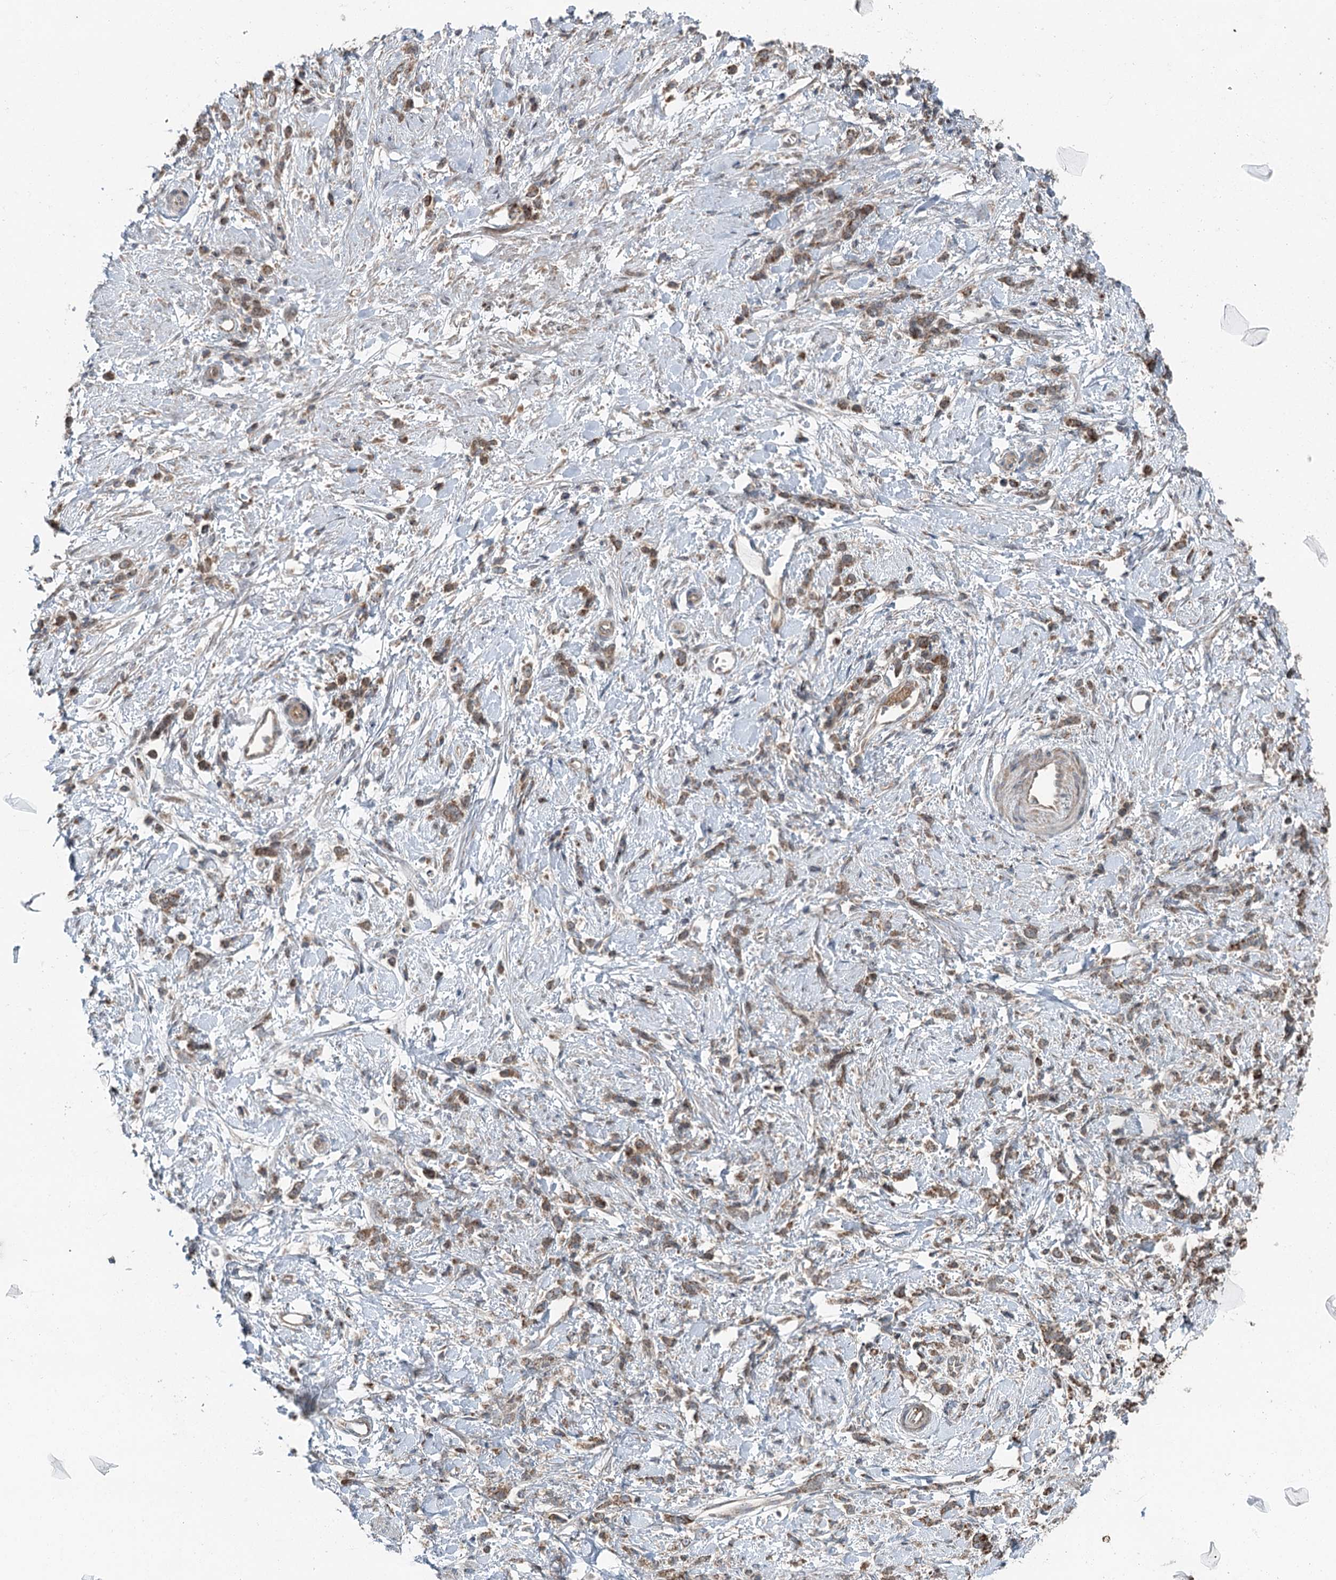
{"staining": {"intensity": "moderate", "quantity": ">75%", "location": "cytoplasmic/membranous"}, "tissue": "stomach cancer", "cell_type": "Tumor cells", "image_type": "cancer", "snomed": [{"axis": "morphology", "description": "Adenocarcinoma, NOS"}, {"axis": "topography", "description": "Stomach"}], "caption": "An image showing moderate cytoplasmic/membranous staining in about >75% of tumor cells in adenocarcinoma (stomach), as visualized by brown immunohistochemical staining.", "gene": "SKIC3", "patient": {"sex": "female", "age": 60}}